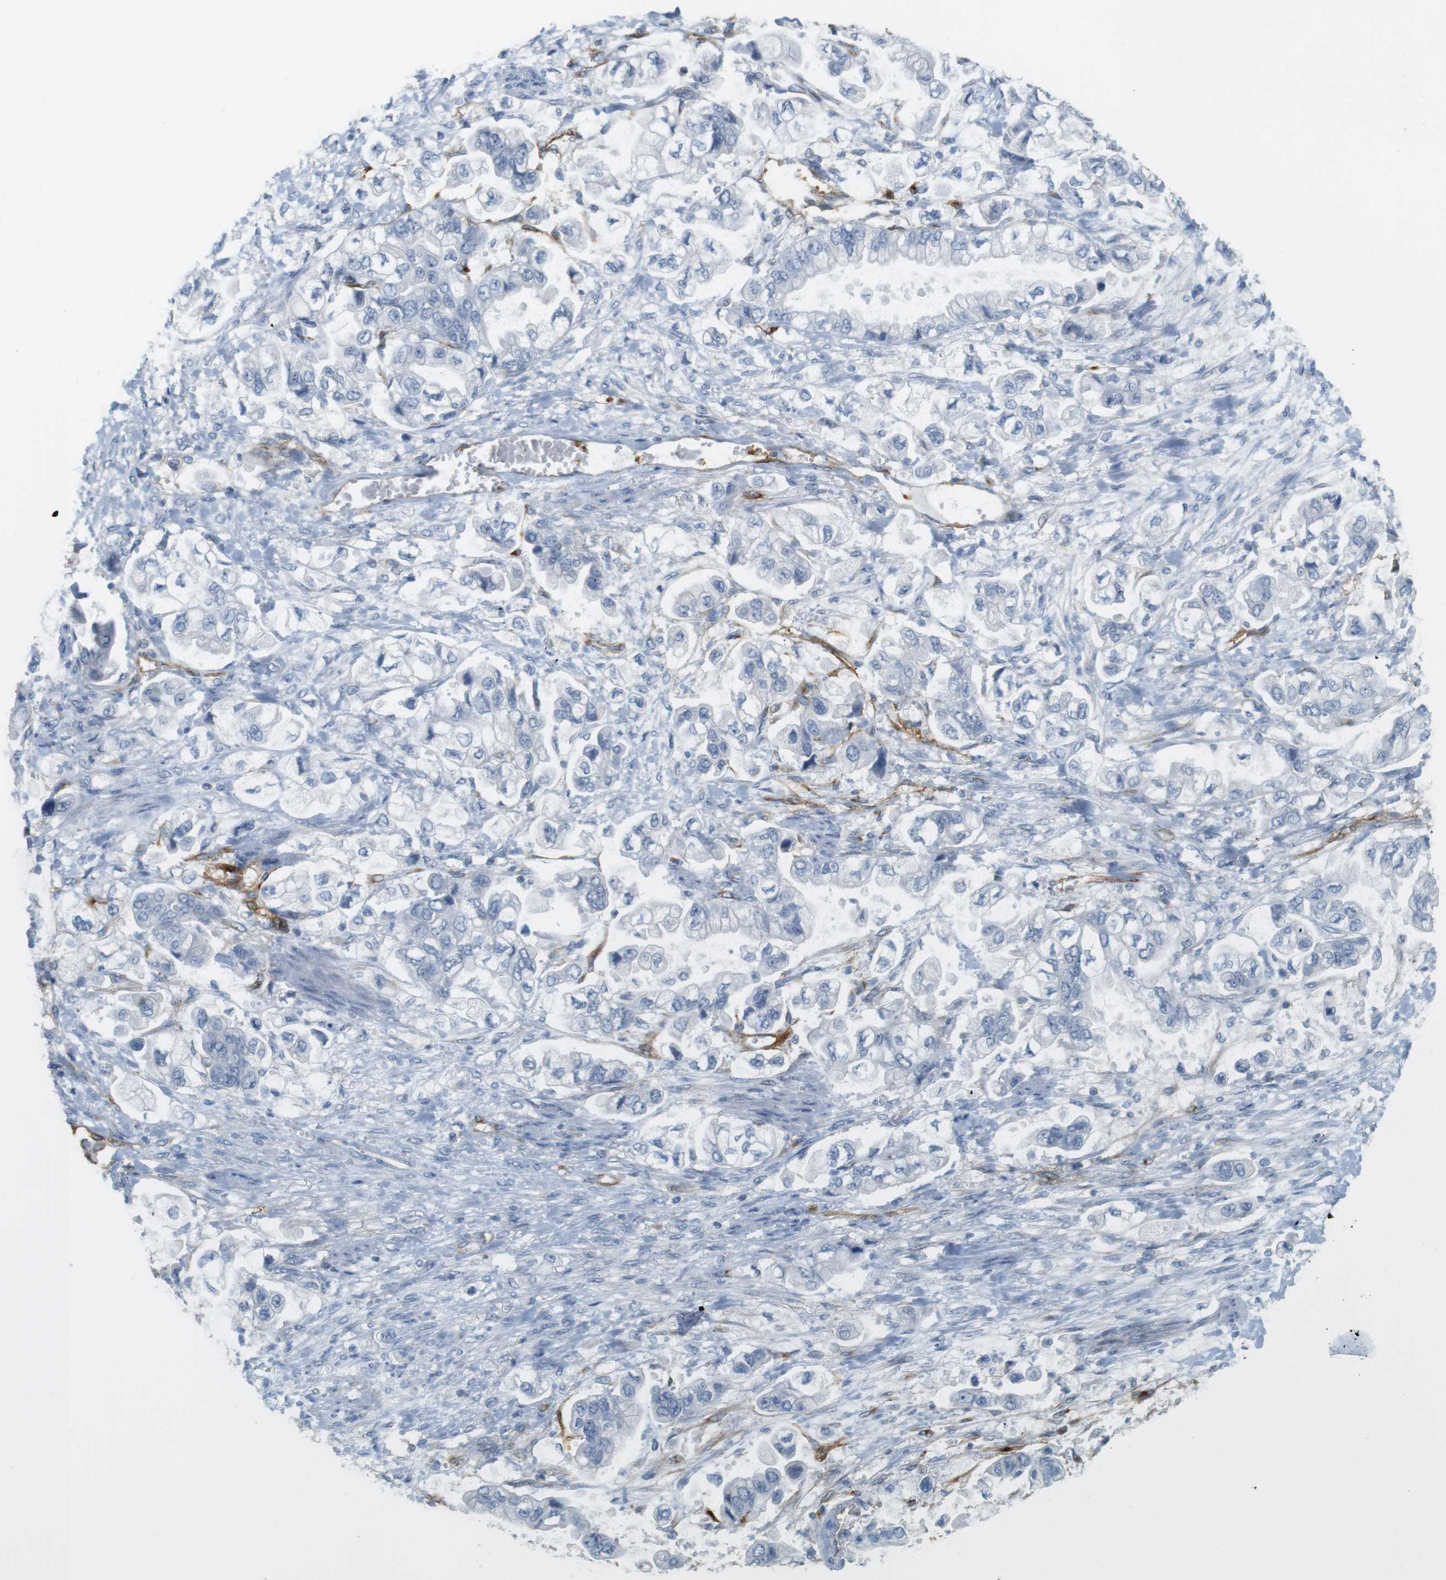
{"staining": {"intensity": "negative", "quantity": "none", "location": "none"}, "tissue": "stomach cancer", "cell_type": "Tumor cells", "image_type": "cancer", "snomed": [{"axis": "morphology", "description": "Normal tissue, NOS"}, {"axis": "morphology", "description": "Adenocarcinoma, NOS"}, {"axis": "topography", "description": "Stomach"}], "caption": "There is no significant staining in tumor cells of stomach adenocarcinoma. Brightfield microscopy of immunohistochemistry stained with DAB (3,3'-diaminobenzidine) (brown) and hematoxylin (blue), captured at high magnification.", "gene": "F2R", "patient": {"sex": "male", "age": 62}}